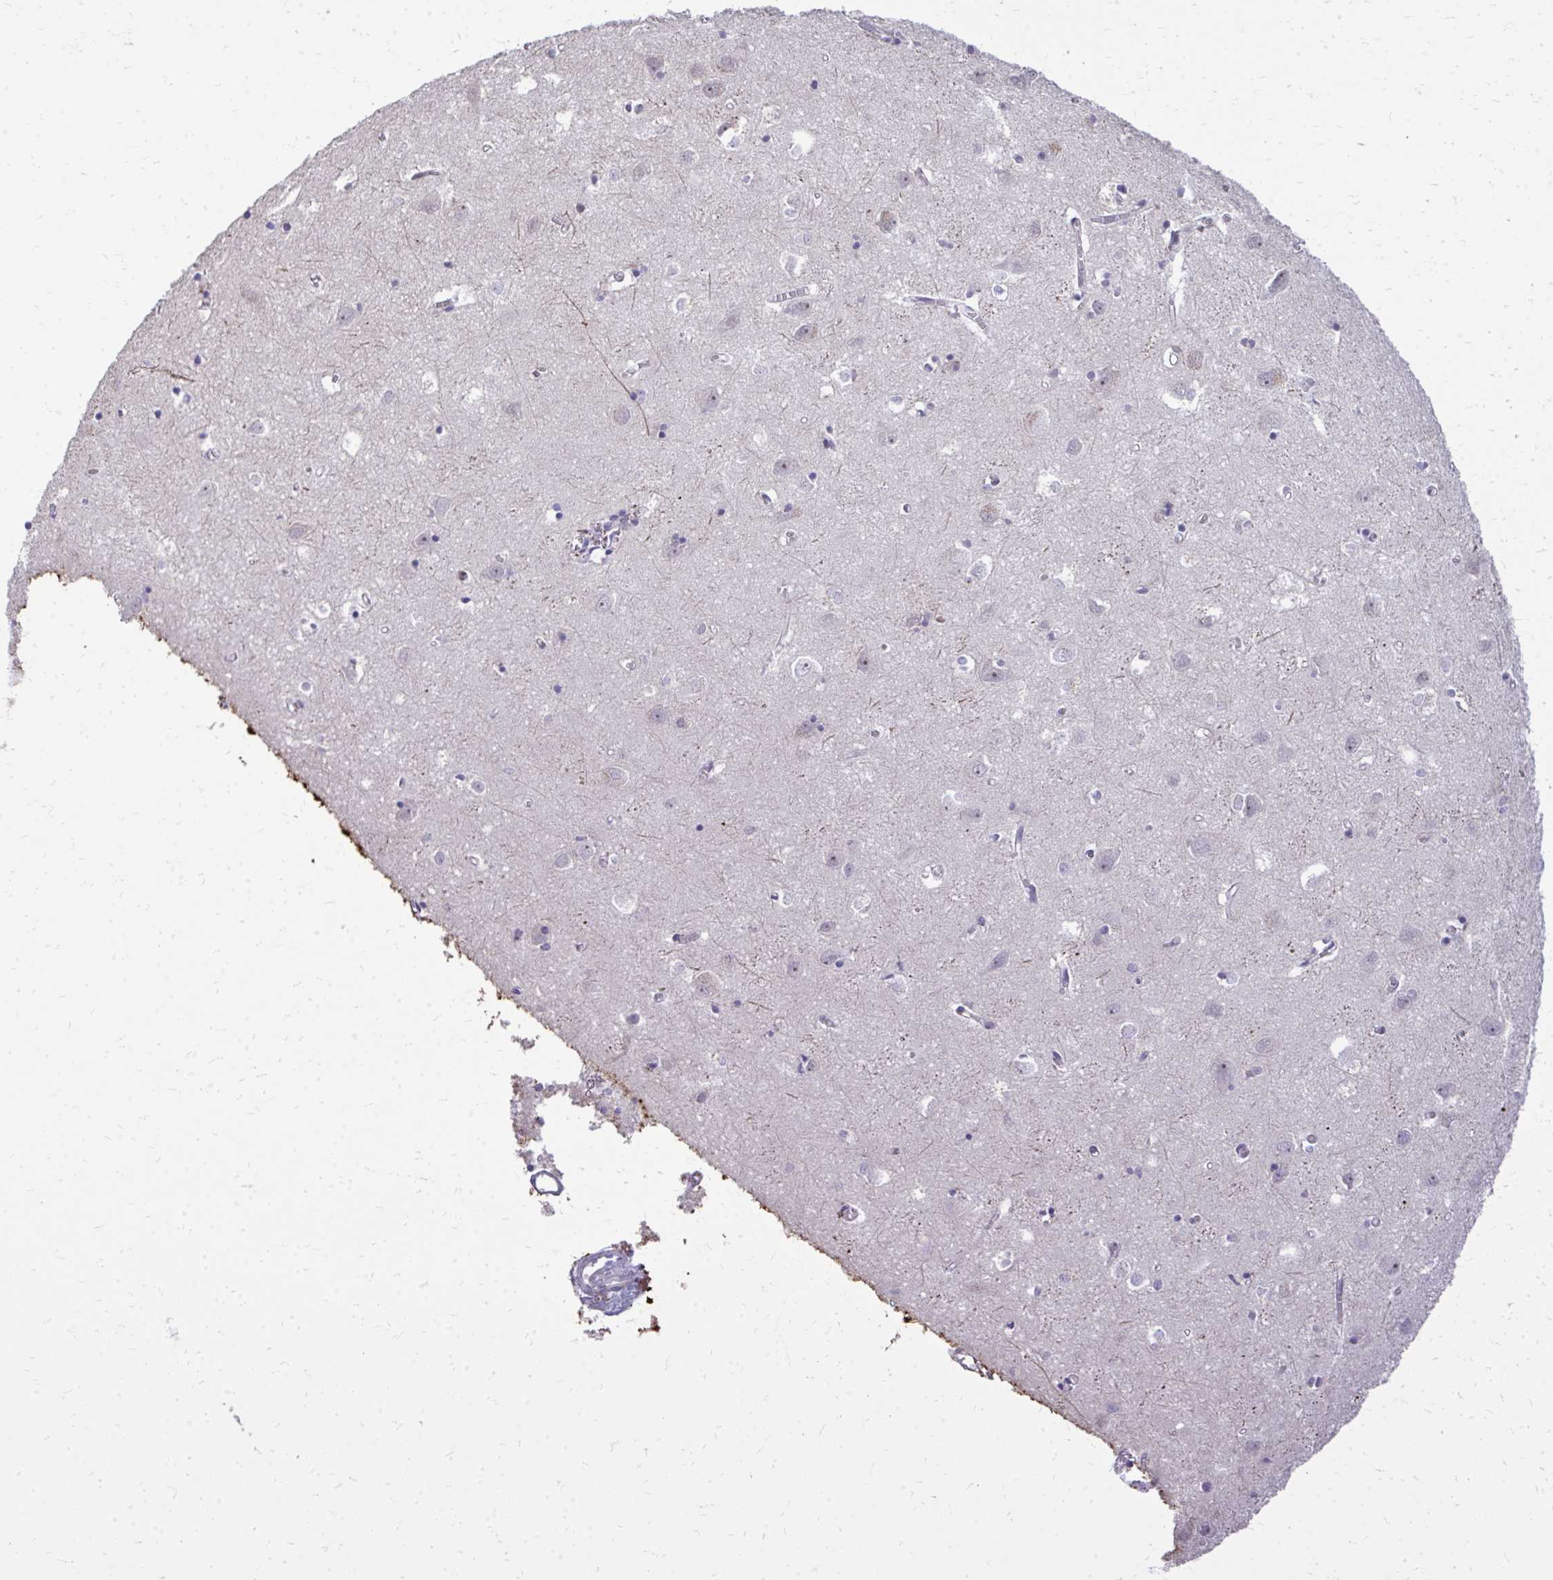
{"staining": {"intensity": "negative", "quantity": "none", "location": "none"}, "tissue": "cerebral cortex", "cell_type": "Endothelial cells", "image_type": "normal", "snomed": [{"axis": "morphology", "description": "Normal tissue, NOS"}, {"axis": "topography", "description": "Cerebral cortex"}], "caption": "This is a photomicrograph of immunohistochemistry staining of benign cerebral cortex, which shows no staining in endothelial cells.", "gene": "DLX4", "patient": {"sex": "male", "age": 70}}